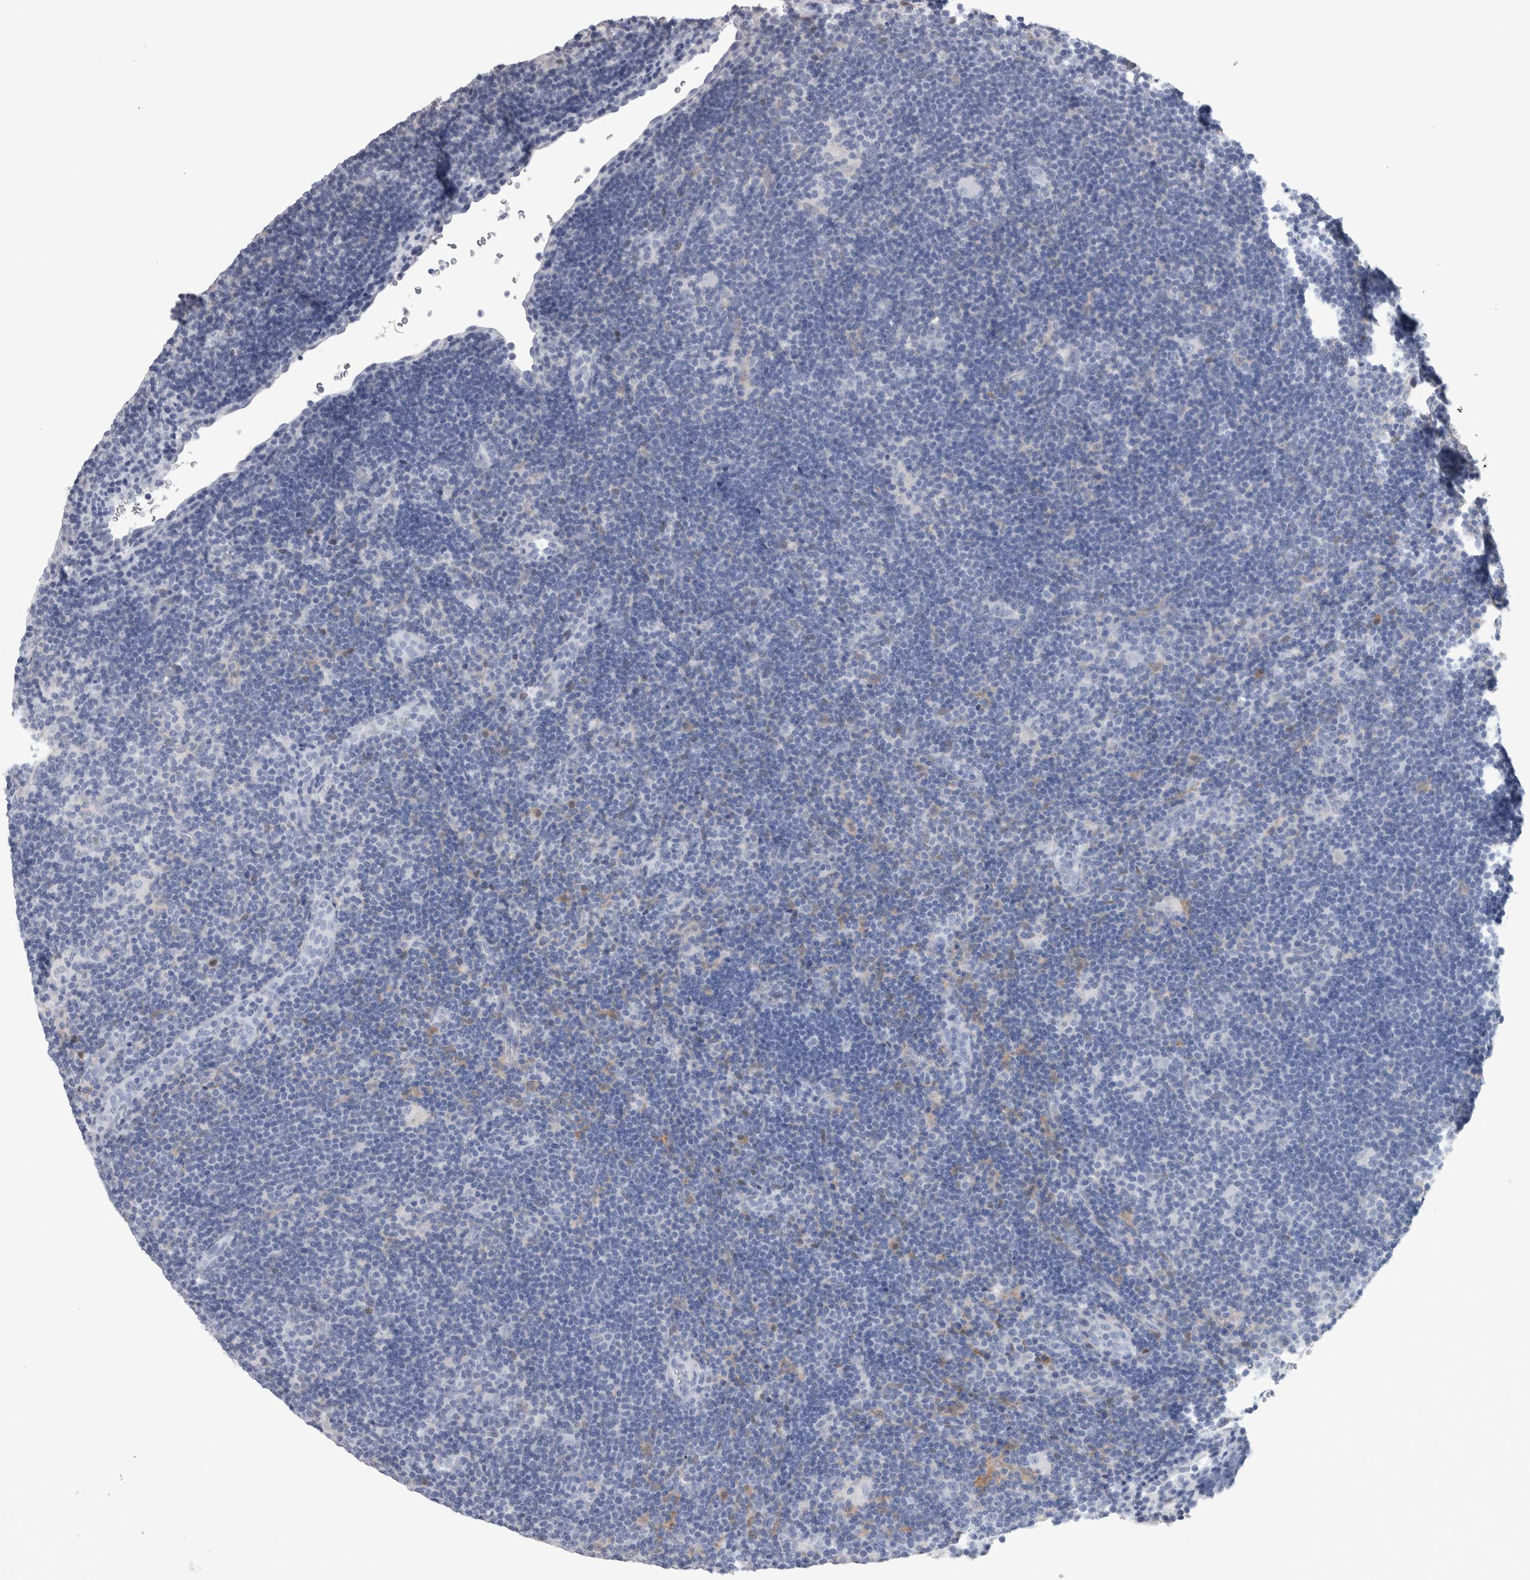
{"staining": {"intensity": "negative", "quantity": "none", "location": "none"}, "tissue": "lymphoma", "cell_type": "Tumor cells", "image_type": "cancer", "snomed": [{"axis": "morphology", "description": "Hodgkin's disease, NOS"}, {"axis": "topography", "description": "Lymph node"}], "caption": "Immunohistochemistry of human Hodgkin's disease shows no expression in tumor cells. The staining was performed using DAB (3,3'-diaminobenzidine) to visualize the protein expression in brown, while the nuclei were stained in blue with hematoxylin (Magnification: 20x).", "gene": "CA8", "patient": {"sex": "female", "age": 57}}